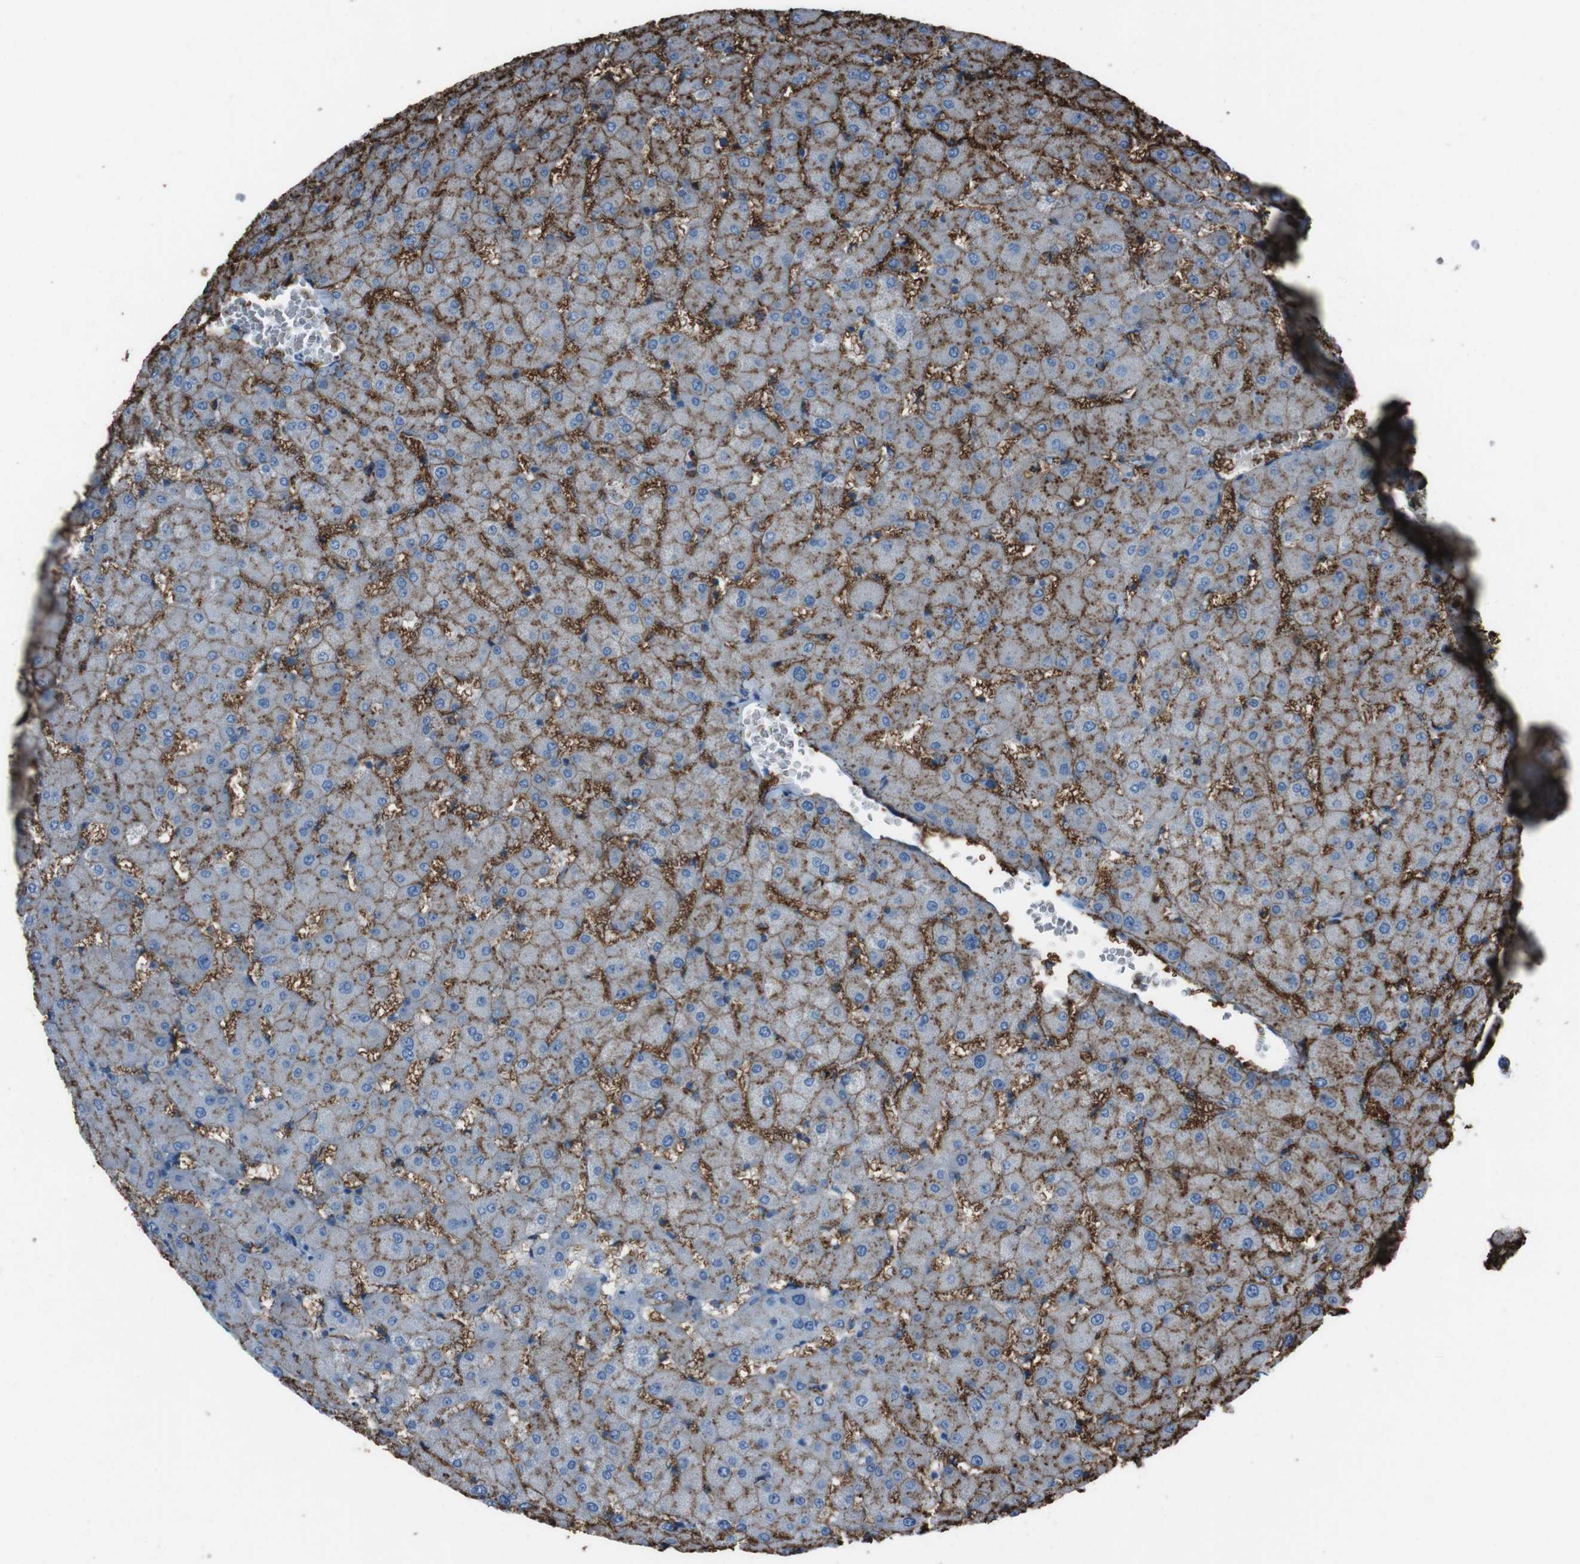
{"staining": {"intensity": "negative", "quantity": "none", "location": "none"}, "tissue": "liver", "cell_type": "Cholangiocytes", "image_type": "normal", "snomed": [{"axis": "morphology", "description": "Normal tissue, NOS"}, {"axis": "topography", "description": "Liver"}], "caption": "The immunohistochemistry (IHC) image has no significant expression in cholangiocytes of liver. (Stains: DAB (3,3'-diaminobenzidine) IHC with hematoxylin counter stain, Microscopy: brightfield microscopy at high magnification).", "gene": "ST6GAL1", "patient": {"sex": "female", "age": 63}}